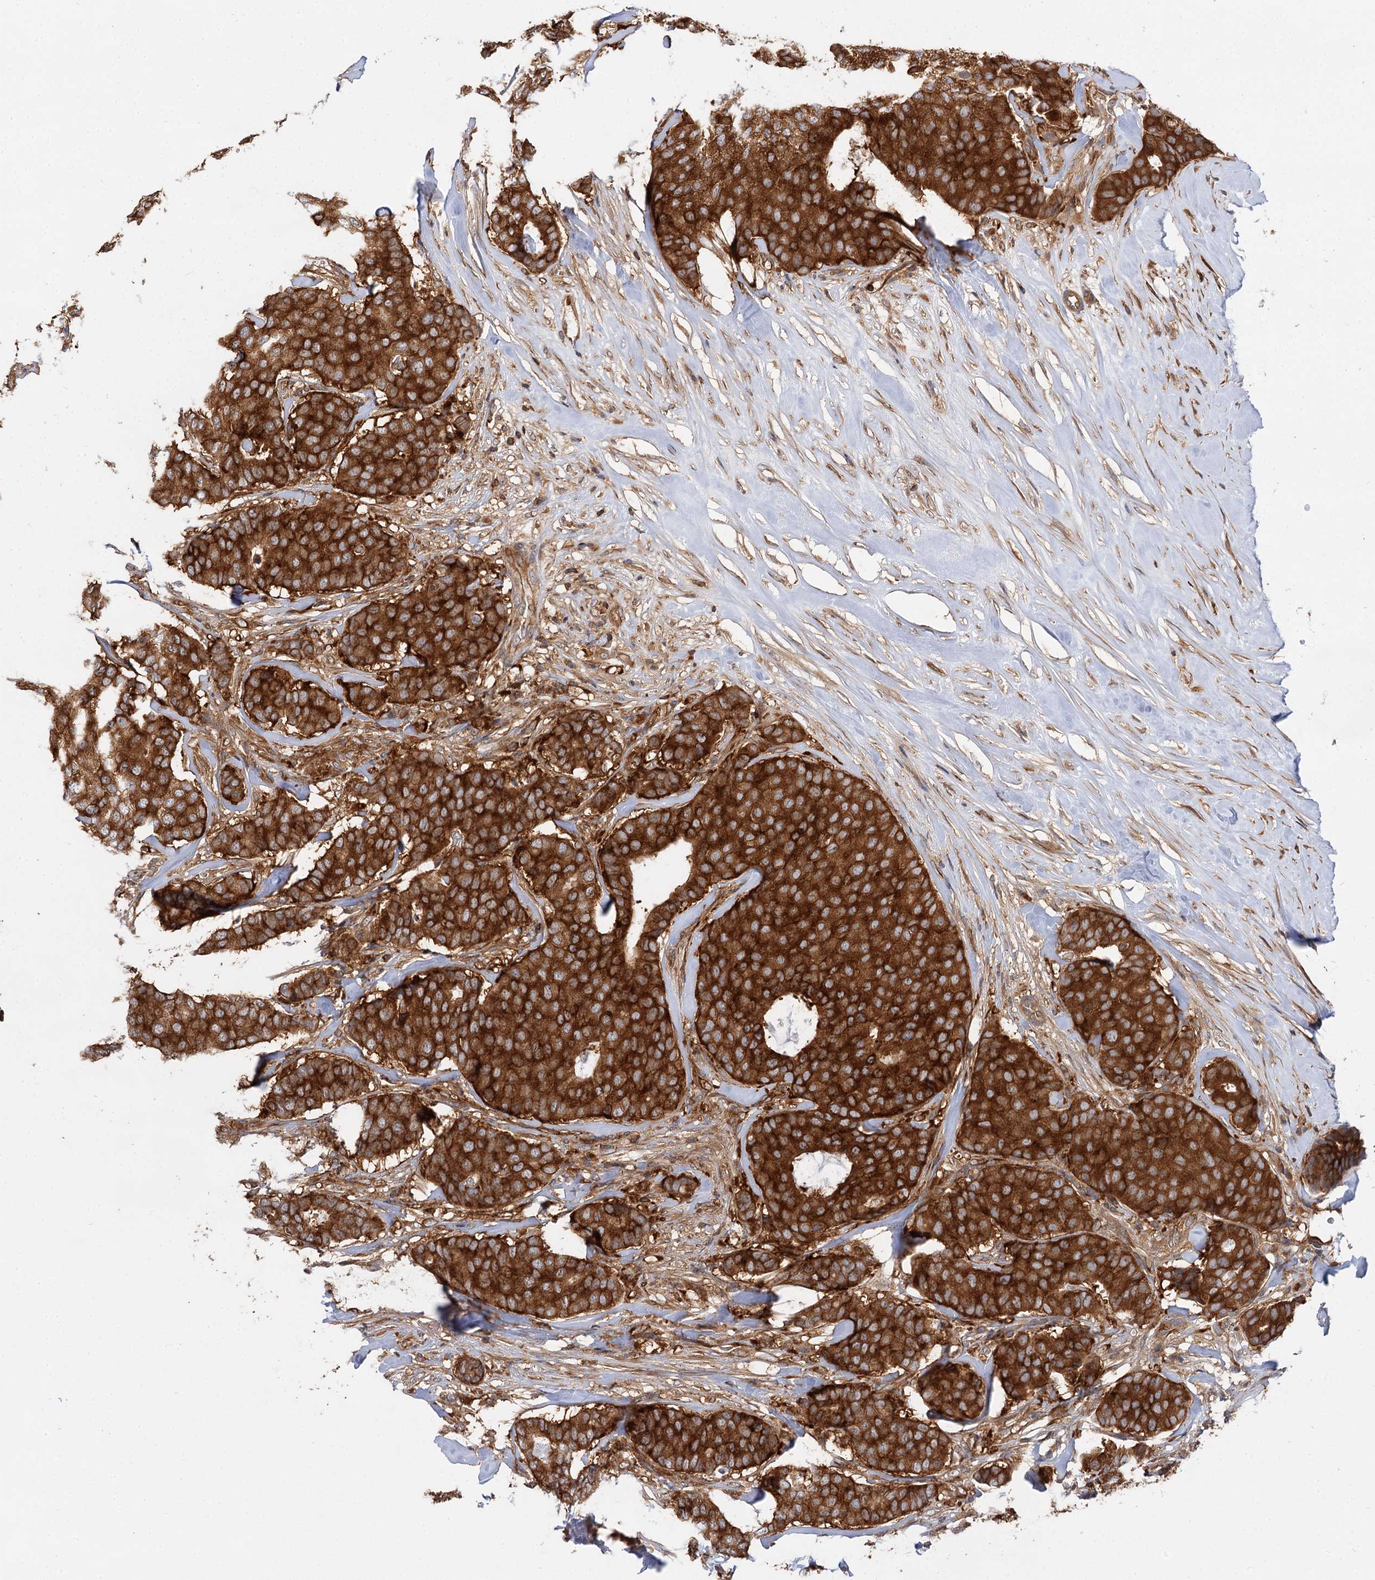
{"staining": {"intensity": "strong", "quantity": ">75%", "location": "cytoplasmic/membranous"}, "tissue": "breast cancer", "cell_type": "Tumor cells", "image_type": "cancer", "snomed": [{"axis": "morphology", "description": "Duct carcinoma"}, {"axis": "topography", "description": "Breast"}], "caption": "Immunohistochemical staining of human invasive ductal carcinoma (breast) exhibits strong cytoplasmic/membranous protein staining in about >75% of tumor cells.", "gene": "PACS1", "patient": {"sex": "female", "age": 75}}